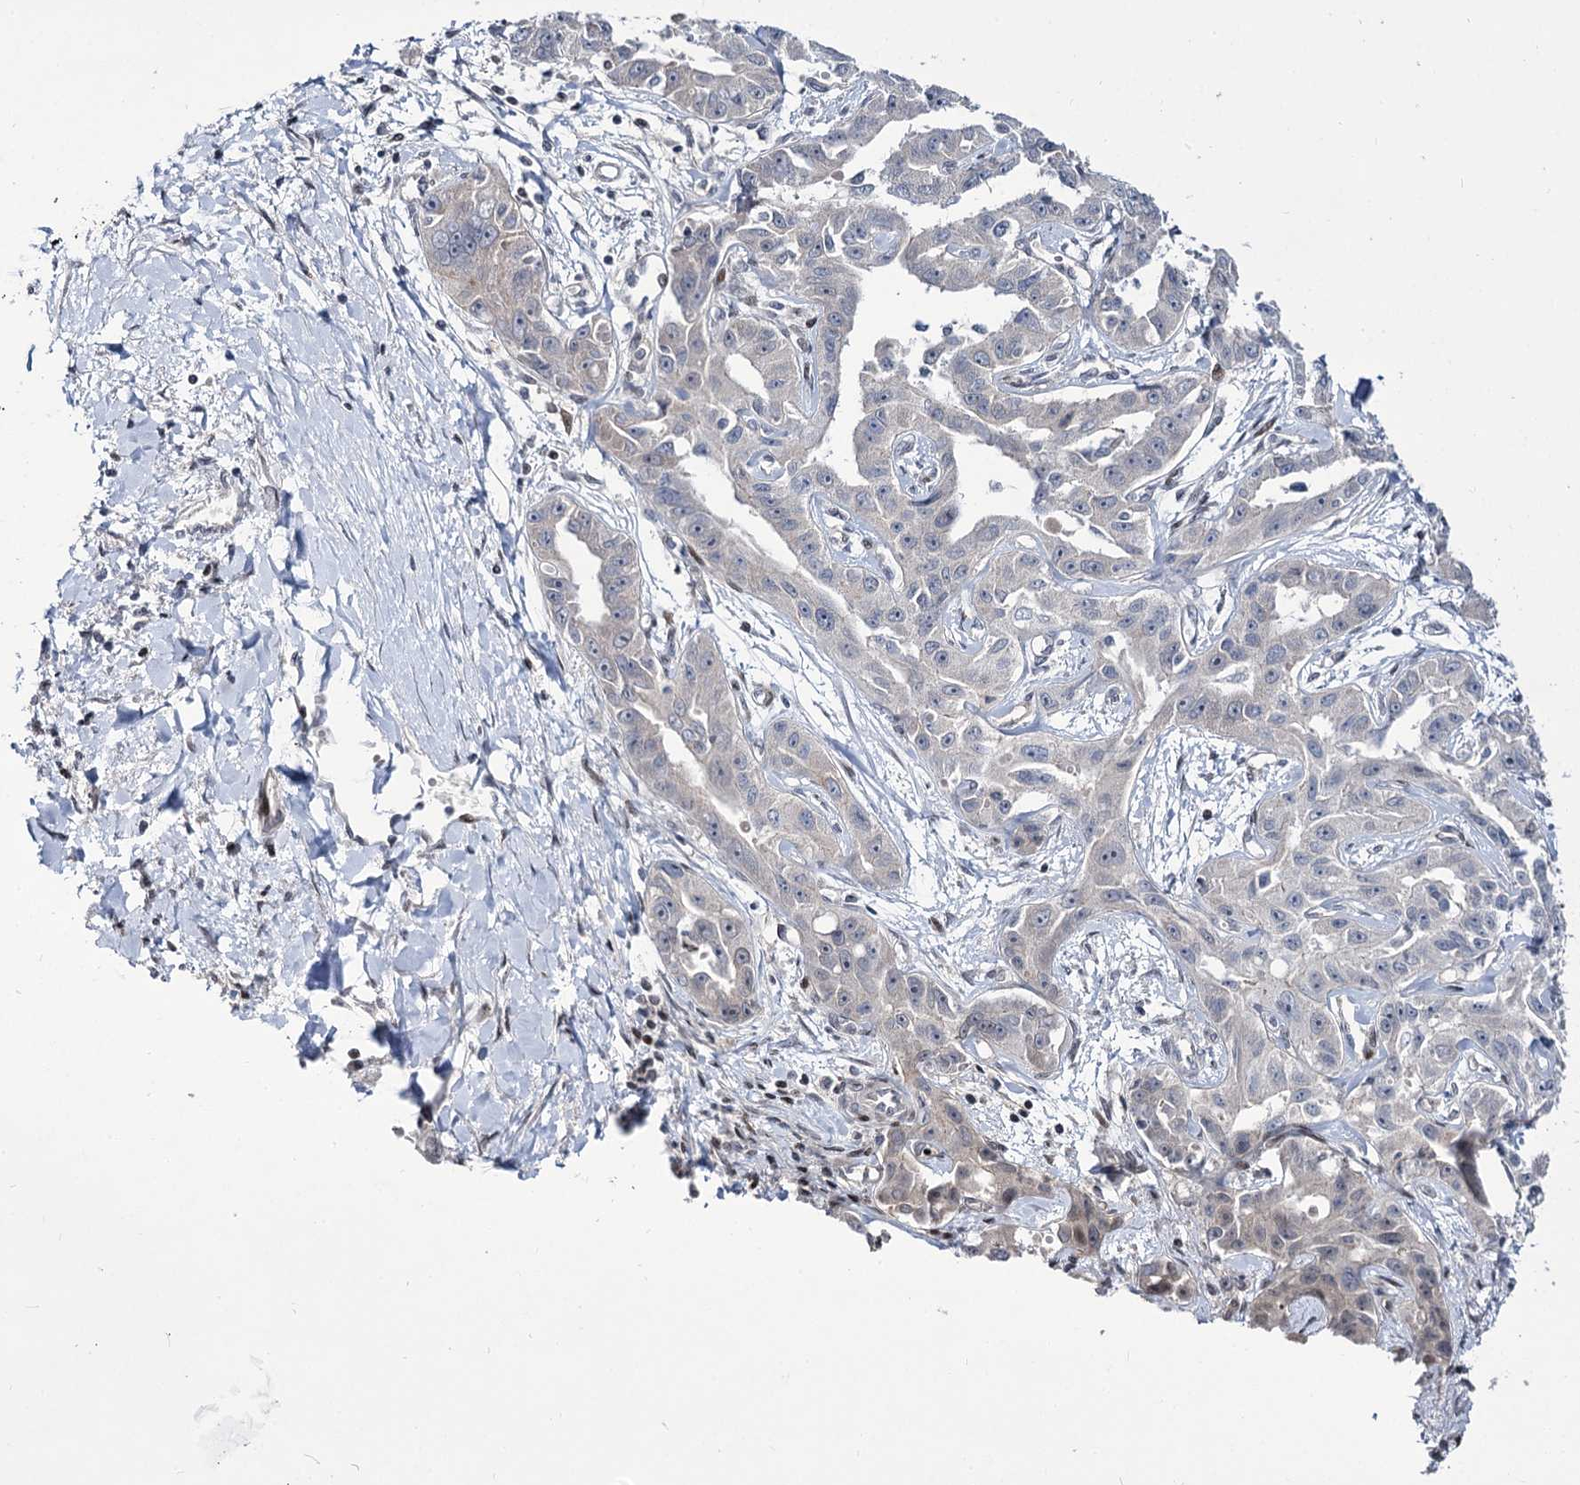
{"staining": {"intensity": "negative", "quantity": "none", "location": "none"}, "tissue": "liver cancer", "cell_type": "Tumor cells", "image_type": "cancer", "snomed": [{"axis": "morphology", "description": "Cholangiocarcinoma"}, {"axis": "topography", "description": "Liver"}], "caption": "Micrograph shows no protein expression in tumor cells of cholangiocarcinoma (liver) tissue.", "gene": "ITFG2", "patient": {"sex": "male", "age": 59}}